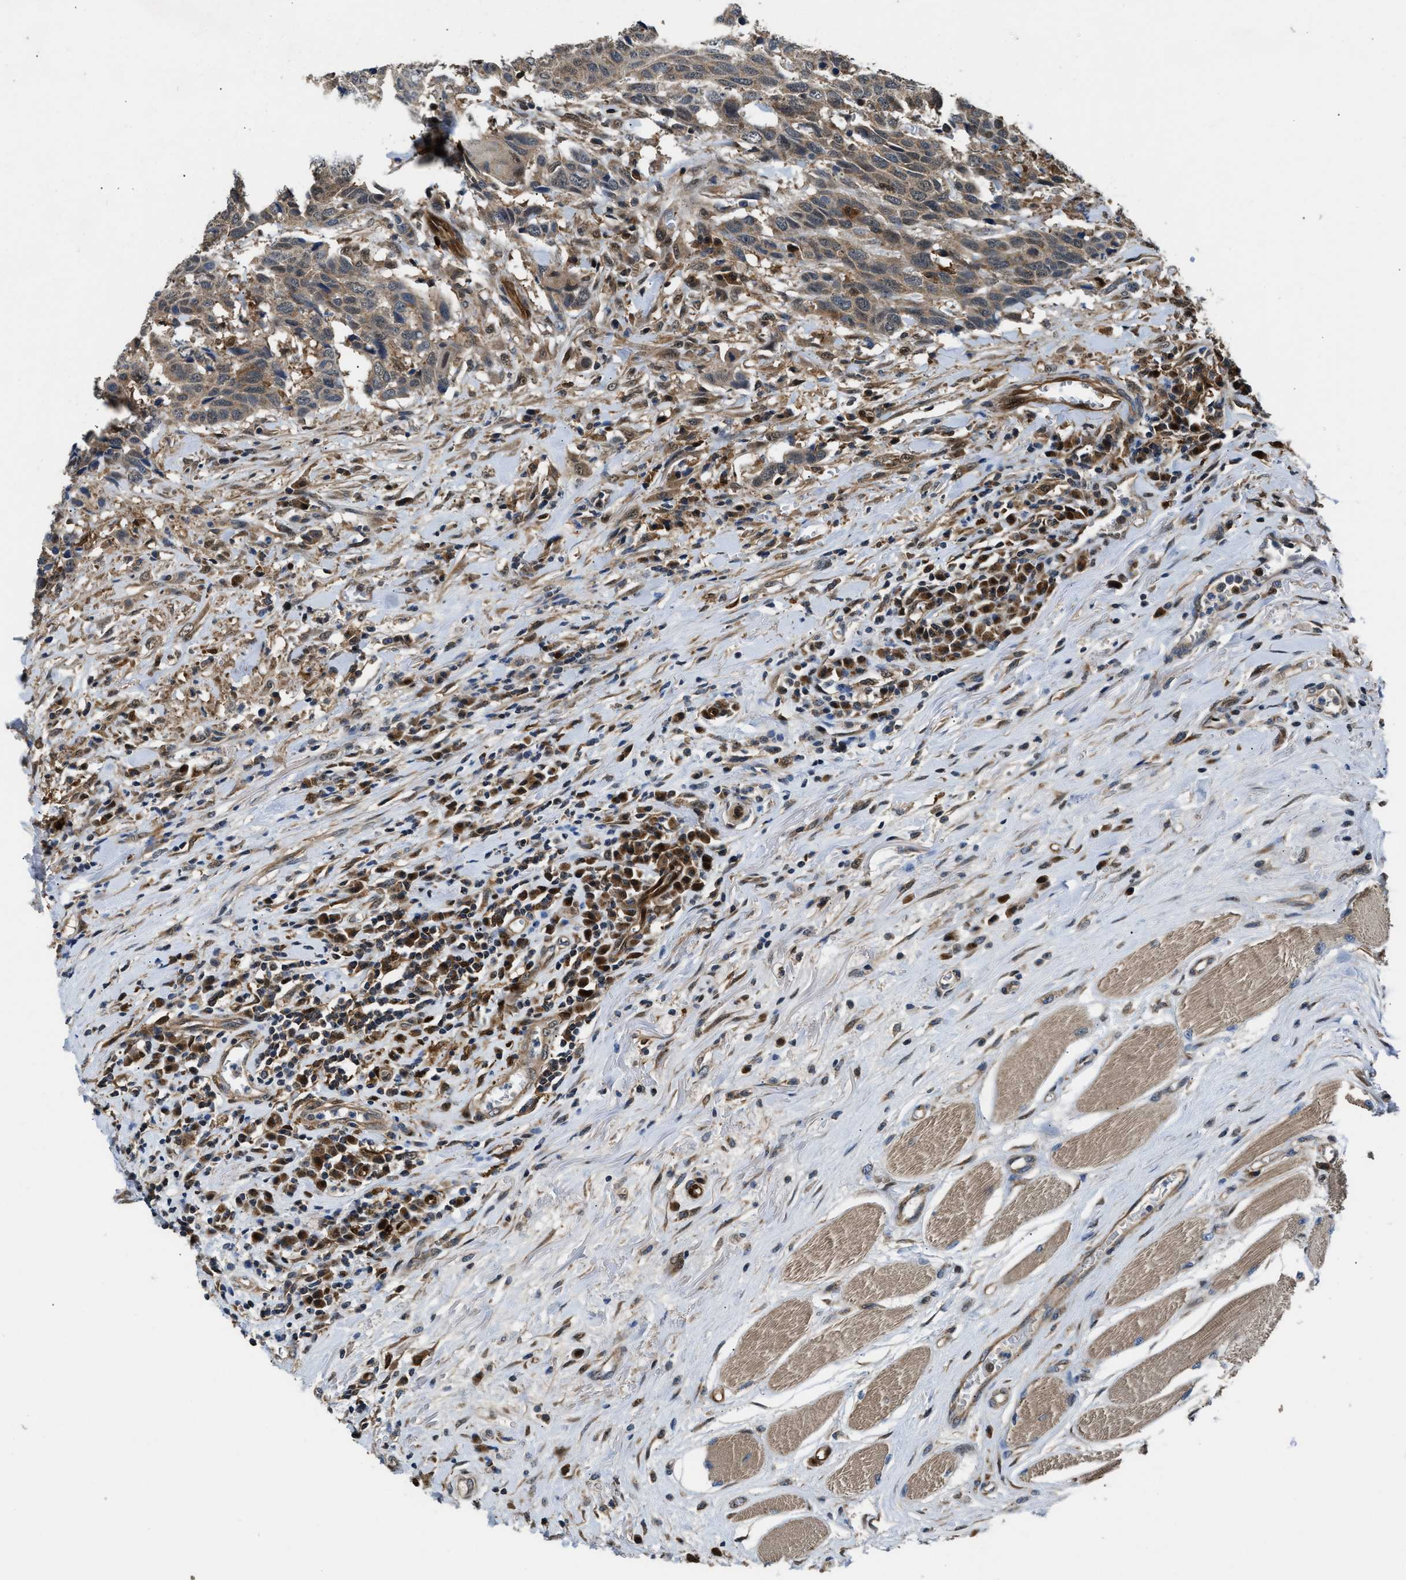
{"staining": {"intensity": "weak", "quantity": ">75%", "location": "cytoplasmic/membranous"}, "tissue": "head and neck cancer", "cell_type": "Tumor cells", "image_type": "cancer", "snomed": [{"axis": "morphology", "description": "Squamous cell carcinoma, NOS"}, {"axis": "topography", "description": "Head-Neck"}], "caption": "This micrograph displays head and neck cancer stained with immunohistochemistry to label a protein in brown. The cytoplasmic/membranous of tumor cells show weak positivity for the protein. Nuclei are counter-stained blue.", "gene": "PPA1", "patient": {"sex": "male", "age": 66}}